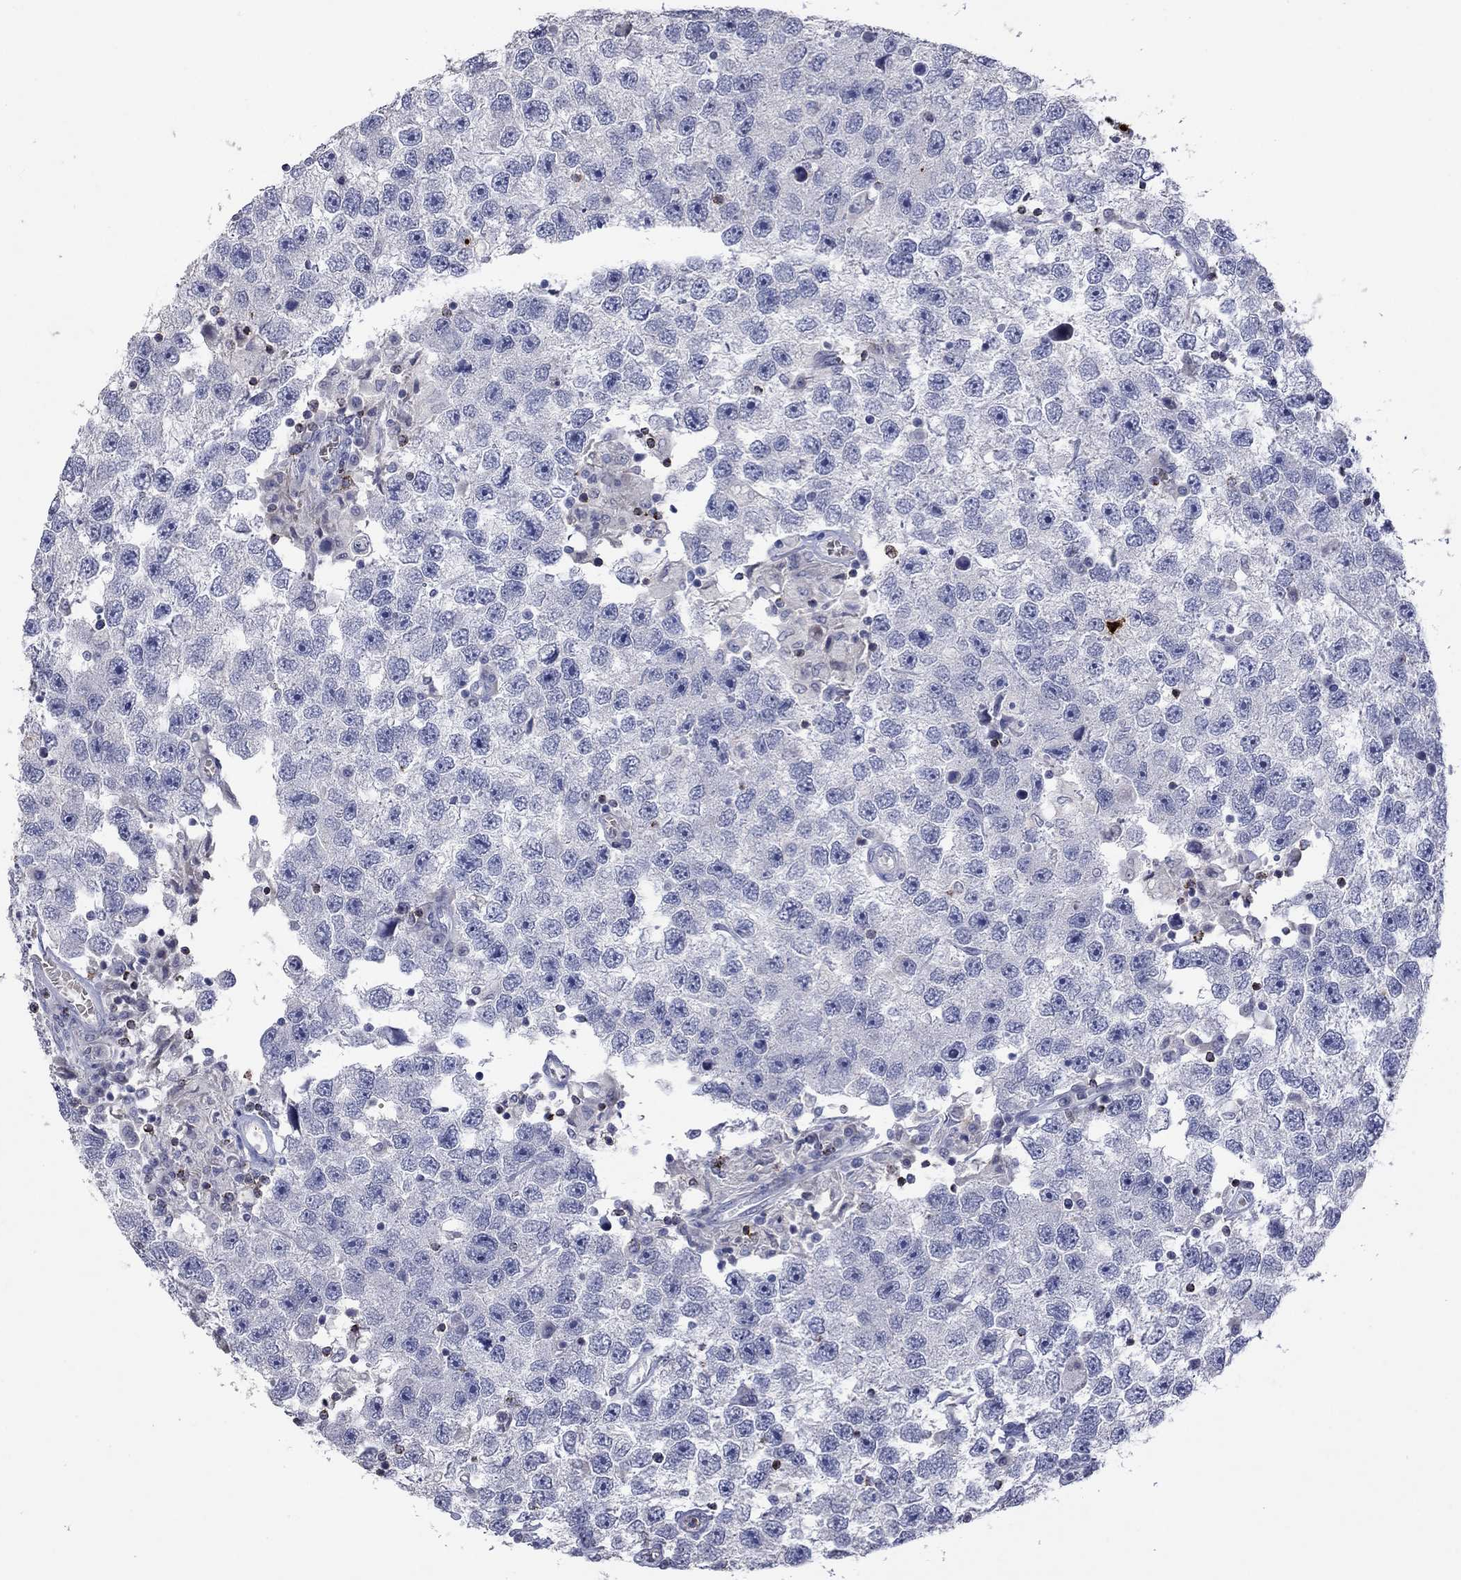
{"staining": {"intensity": "negative", "quantity": "none", "location": "none"}, "tissue": "testis cancer", "cell_type": "Tumor cells", "image_type": "cancer", "snomed": [{"axis": "morphology", "description": "Seminoma, NOS"}, {"axis": "topography", "description": "Testis"}], "caption": "This is an immunohistochemistry (IHC) micrograph of testis cancer. There is no staining in tumor cells.", "gene": "CCL5", "patient": {"sex": "male", "age": 26}}